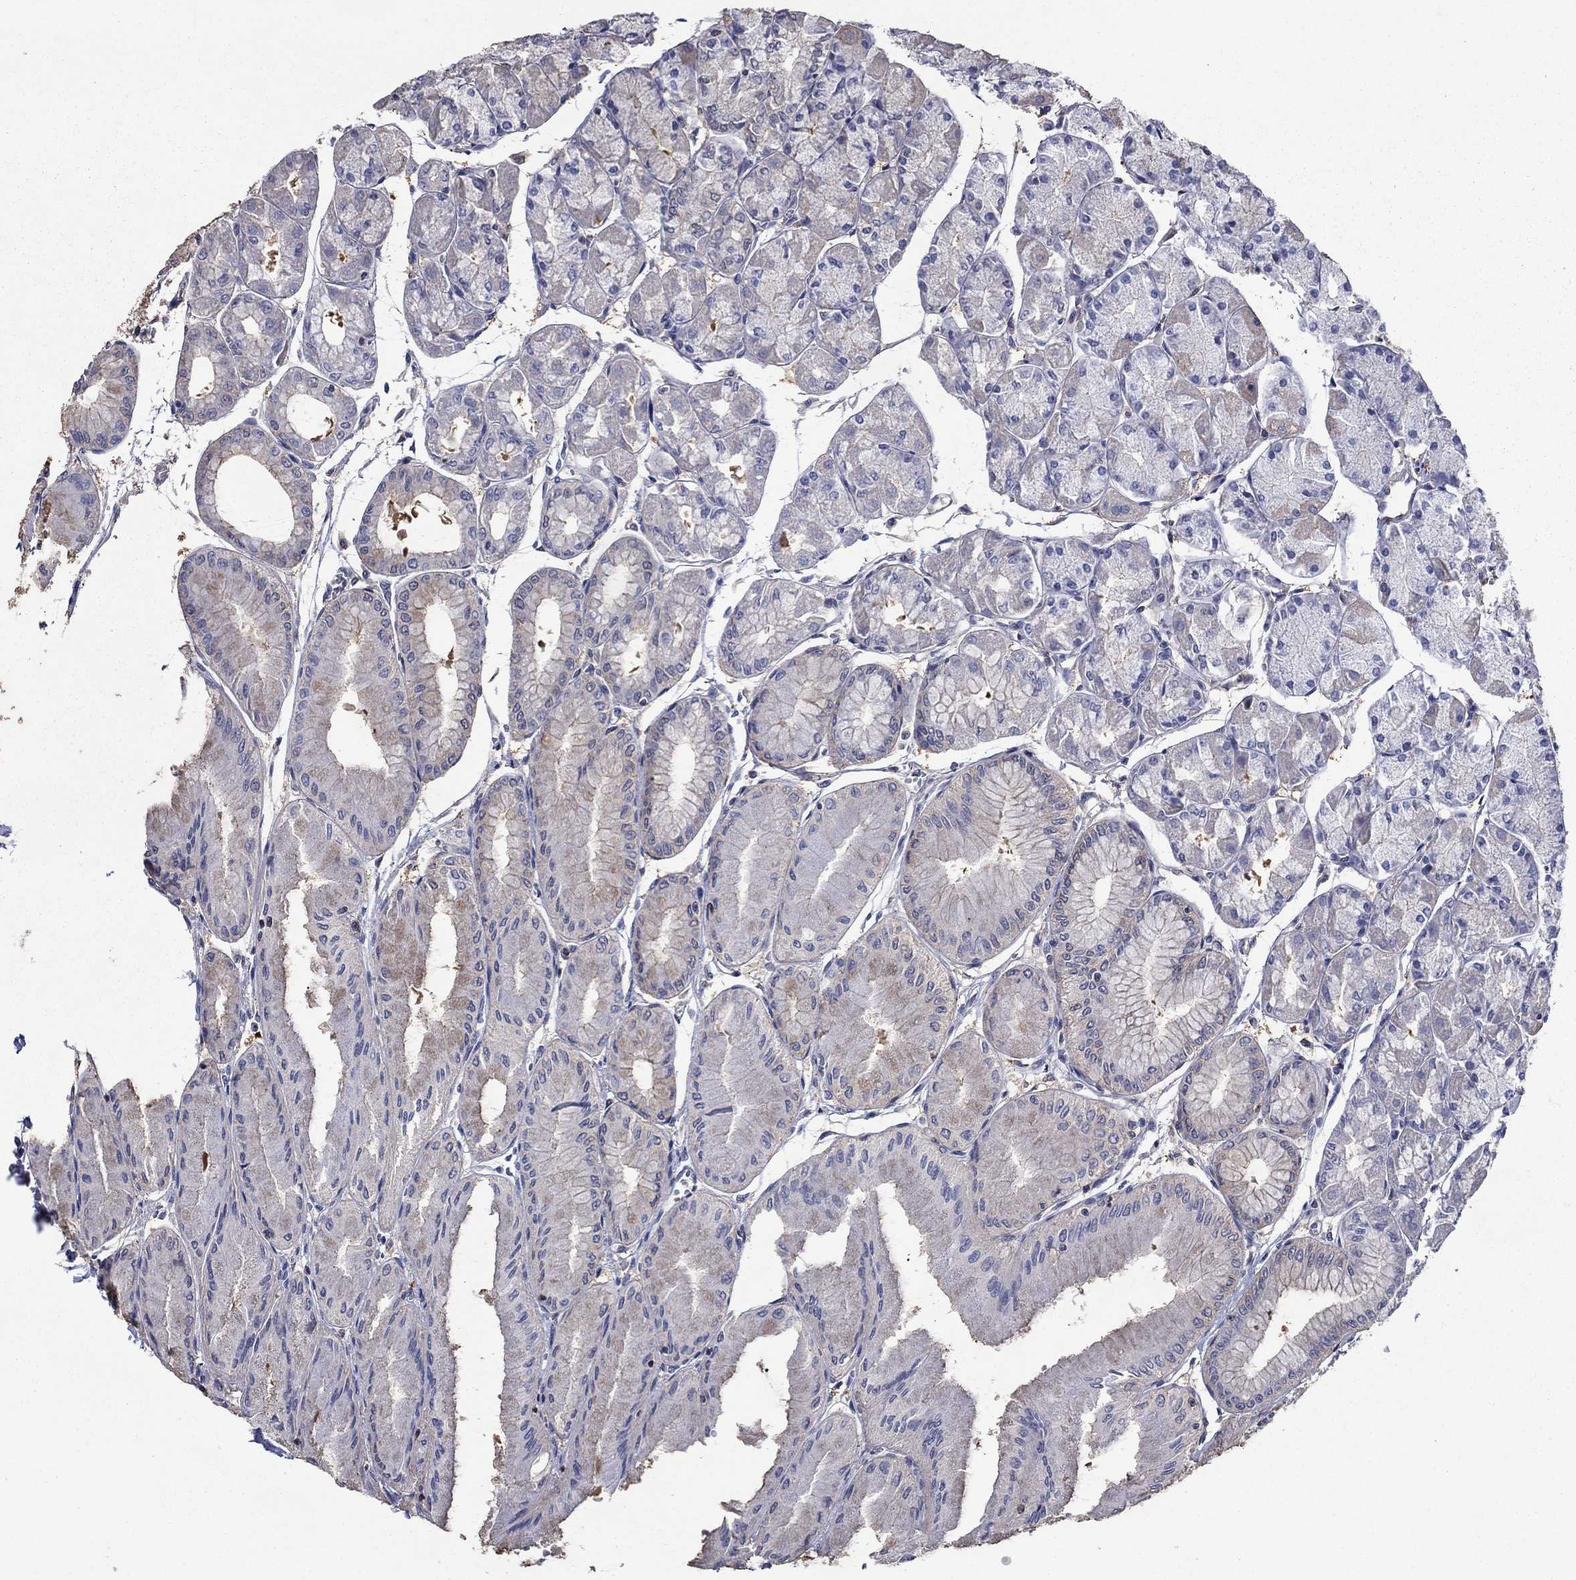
{"staining": {"intensity": "strong", "quantity": "<25%", "location": "cytoplasmic/membranous"}, "tissue": "stomach", "cell_type": "Glandular cells", "image_type": "normal", "snomed": [{"axis": "morphology", "description": "Normal tissue, NOS"}, {"axis": "topography", "description": "Stomach, upper"}], "caption": "Immunohistochemical staining of normal stomach exhibits medium levels of strong cytoplasmic/membranous staining in about <25% of glandular cells.", "gene": "DVL1", "patient": {"sex": "male", "age": 60}}